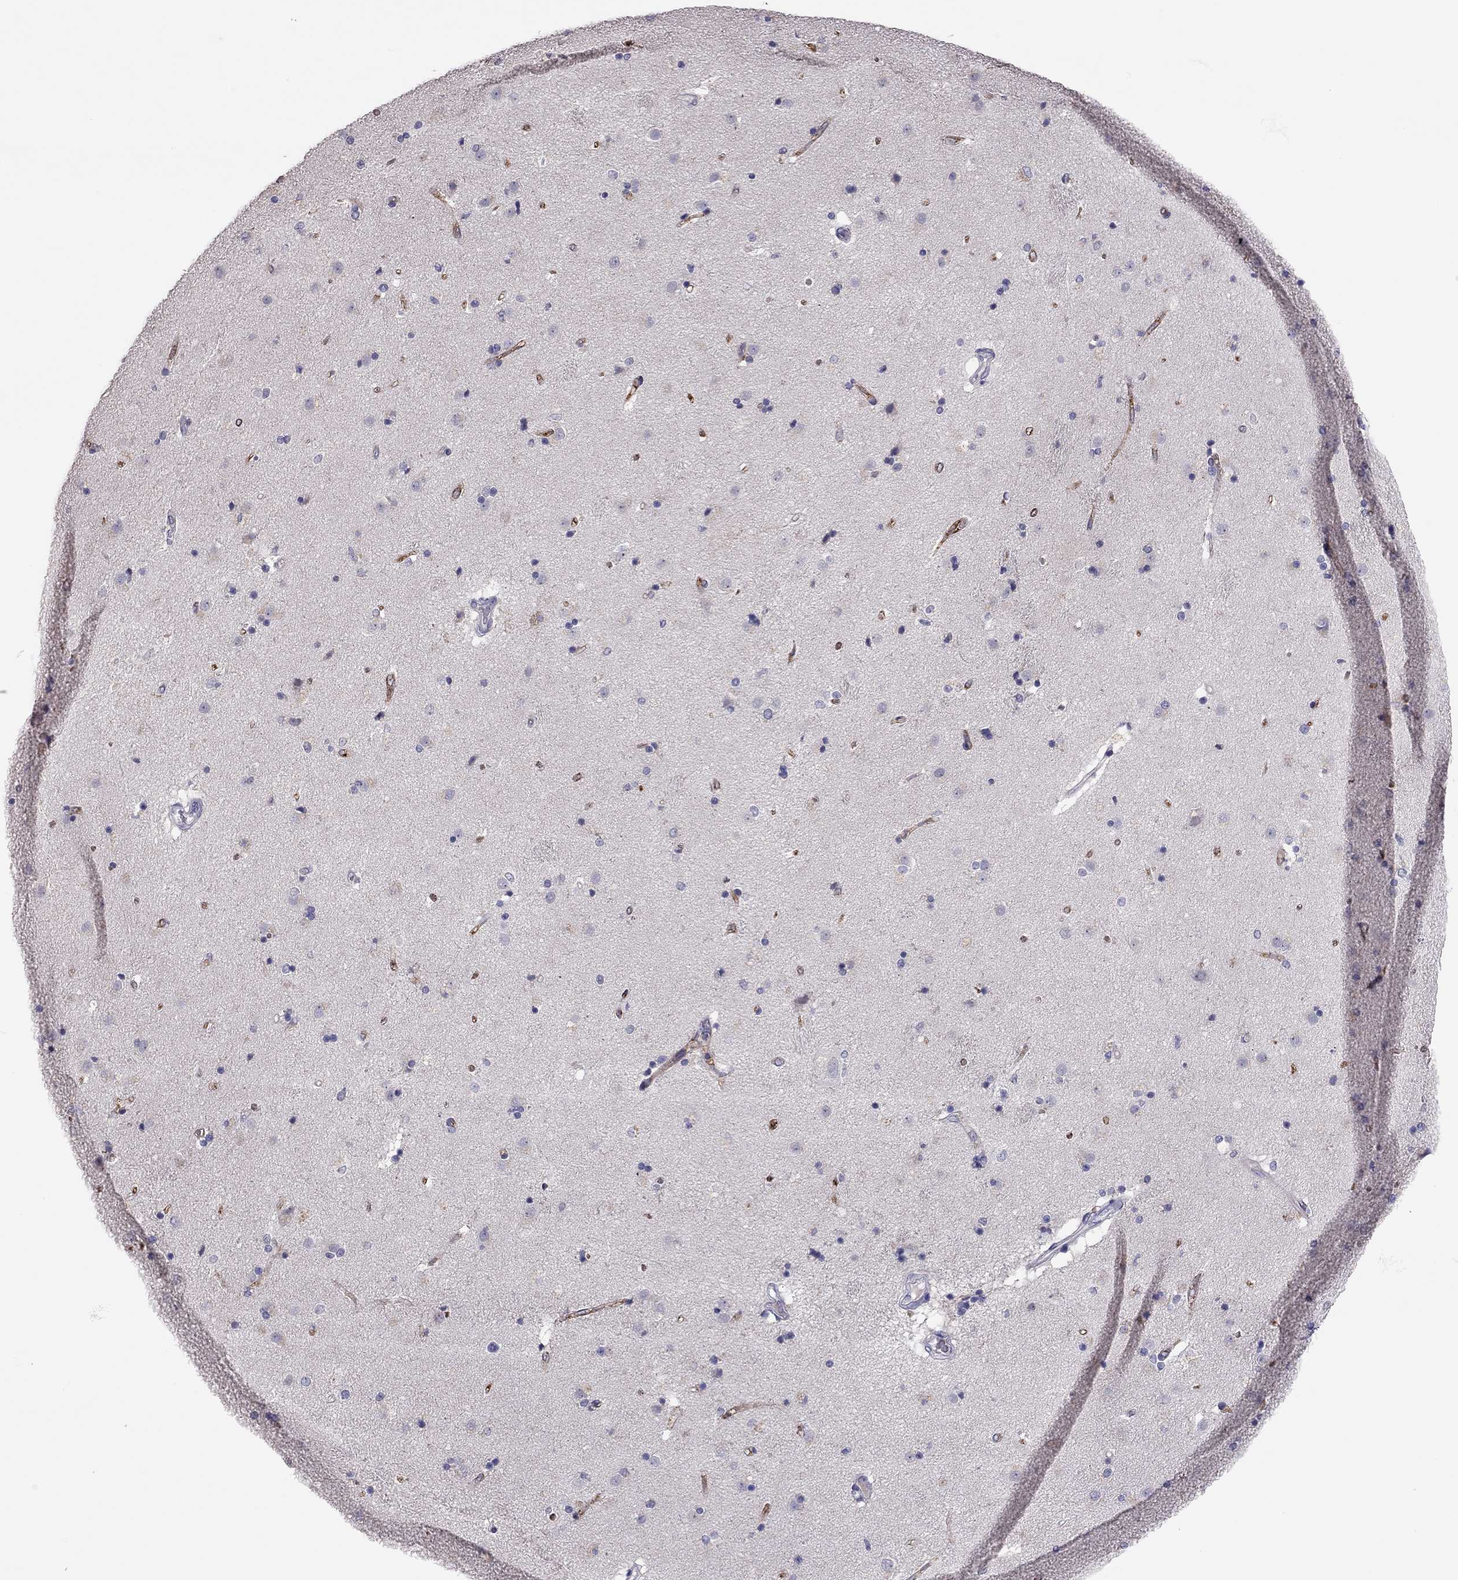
{"staining": {"intensity": "moderate", "quantity": "<25%", "location": "cytoplasmic/membranous"}, "tissue": "caudate", "cell_type": "Glial cells", "image_type": "normal", "snomed": [{"axis": "morphology", "description": "Normal tissue, NOS"}, {"axis": "topography", "description": "Lateral ventricle wall"}], "caption": "Caudate stained with IHC displays moderate cytoplasmic/membranous expression in approximately <25% of glial cells. (brown staining indicates protein expression, while blue staining denotes nuclei).", "gene": "SCARB1", "patient": {"sex": "male", "age": 54}}